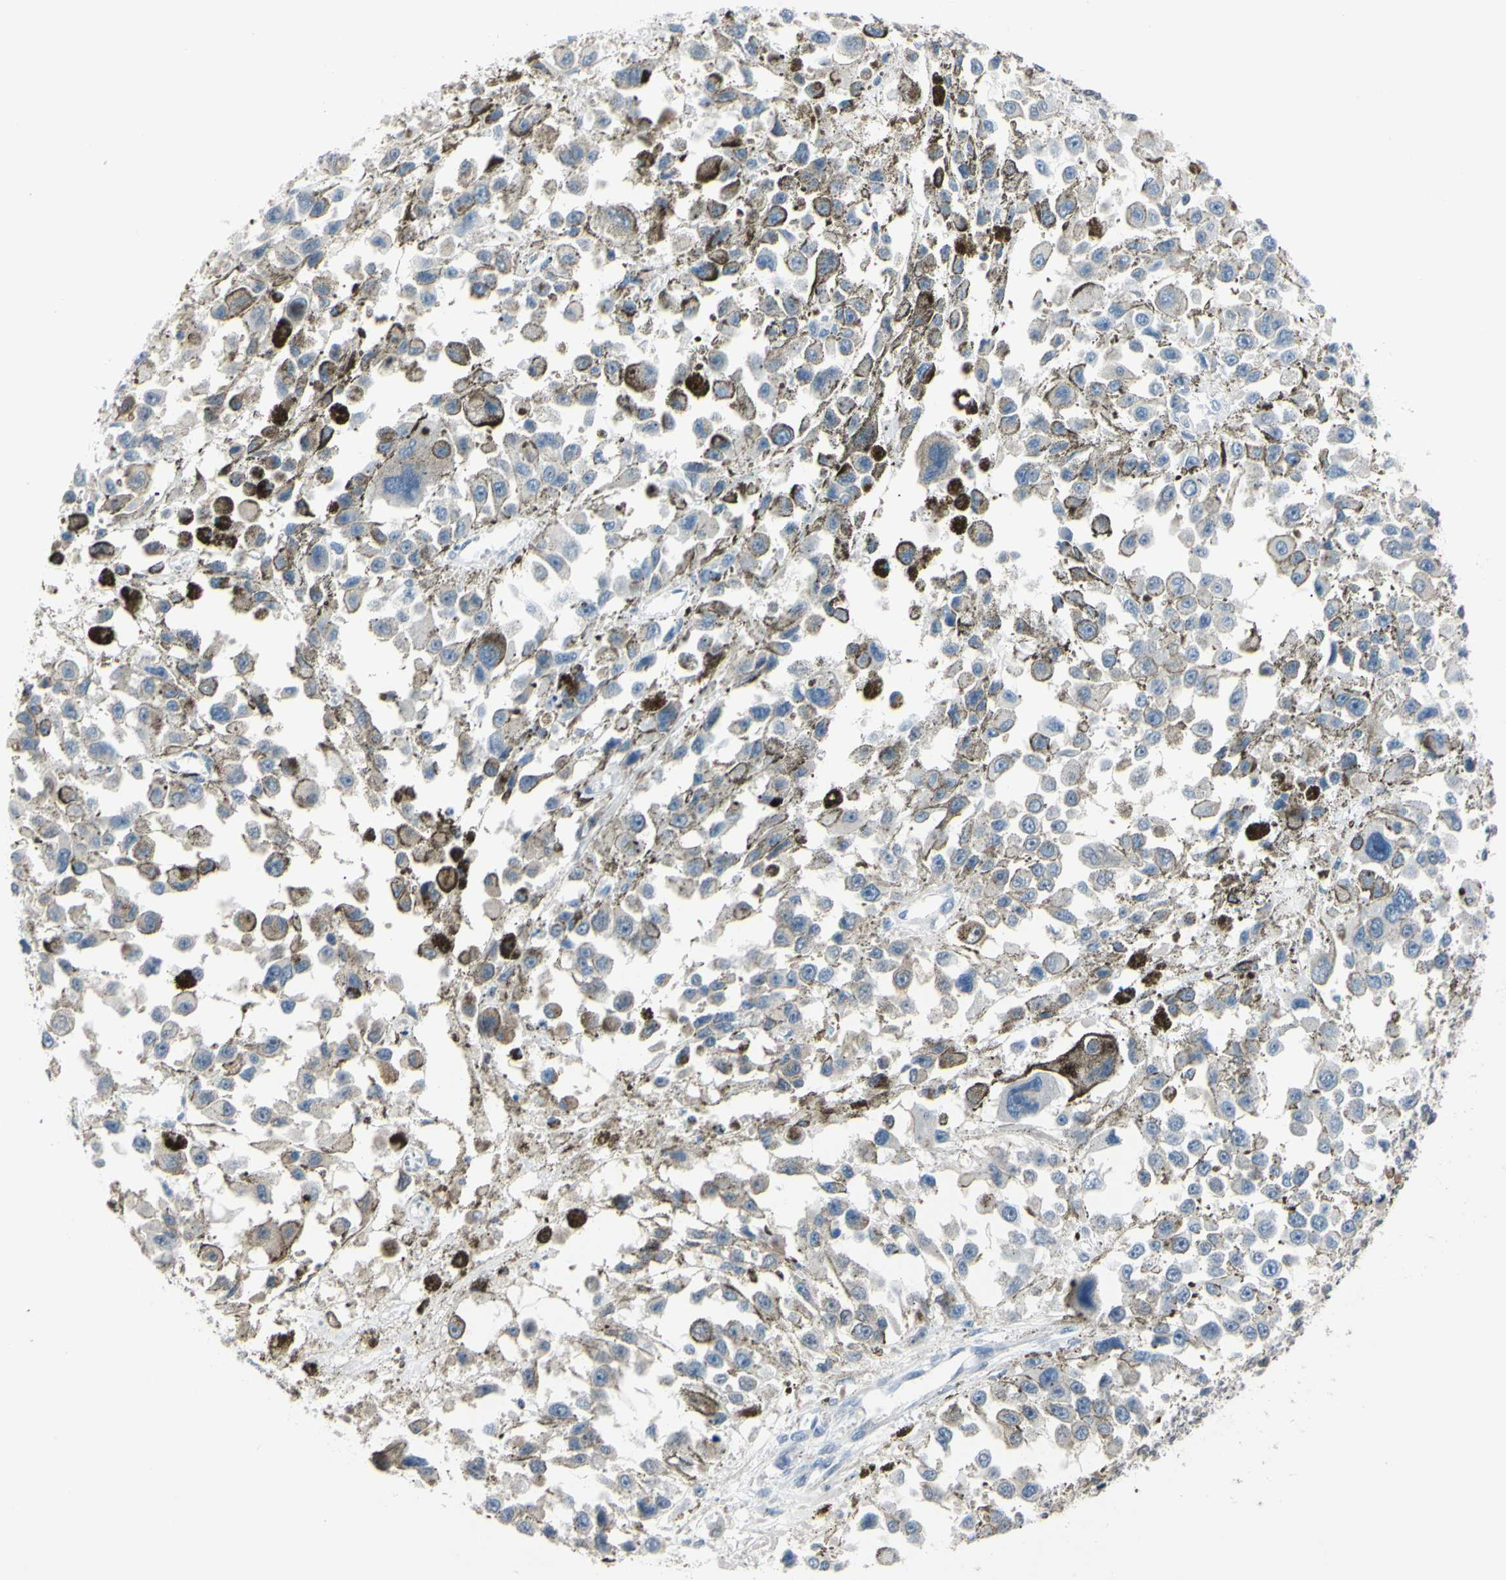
{"staining": {"intensity": "weak", "quantity": "<25%", "location": "cytoplasmic/membranous"}, "tissue": "melanoma", "cell_type": "Tumor cells", "image_type": "cancer", "snomed": [{"axis": "morphology", "description": "Malignant melanoma, Metastatic site"}, {"axis": "topography", "description": "Lymph node"}], "caption": "This is an immunohistochemistry (IHC) photomicrograph of malignant melanoma (metastatic site). There is no expression in tumor cells.", "gene": "NOL3", "patient": {"sex": "male", "age": 59}}